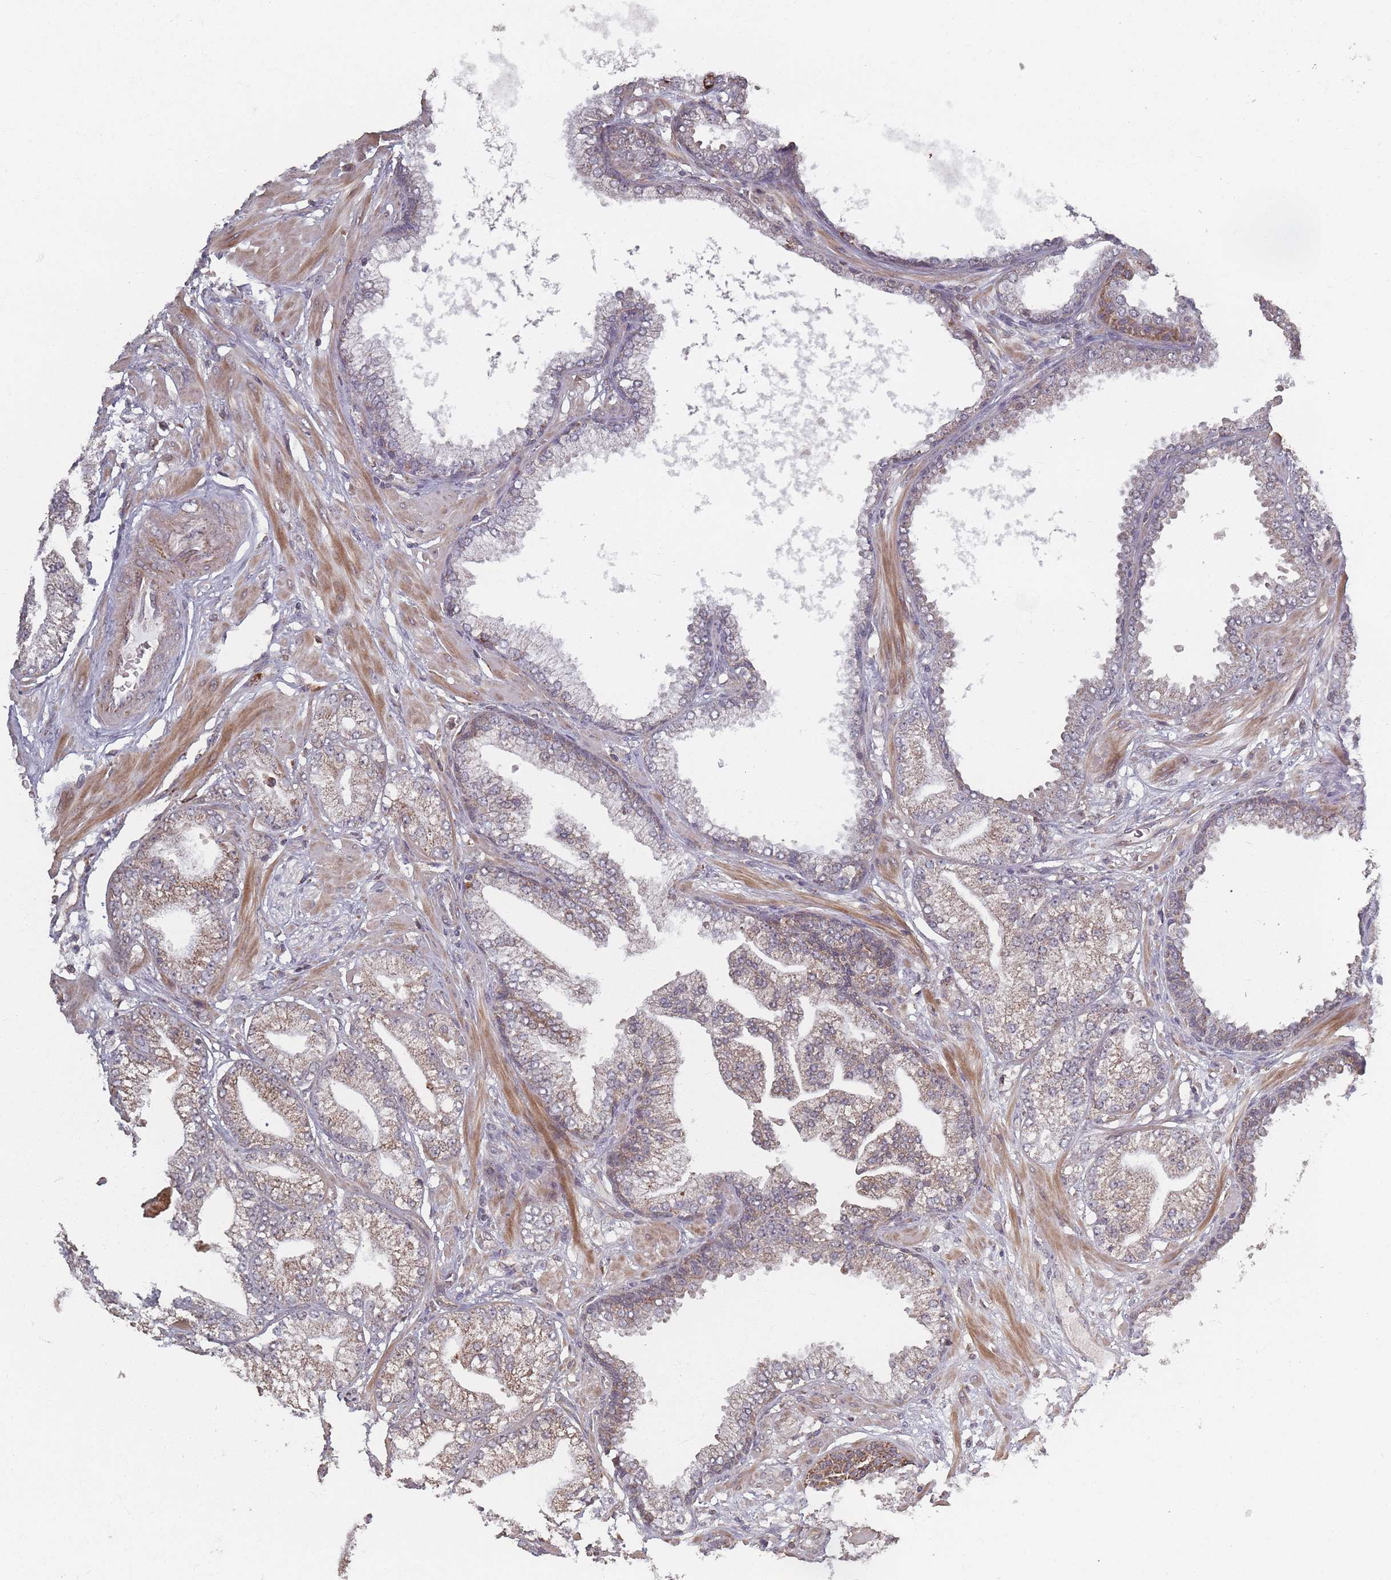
{"staining": {"intensity": "moderate", "quantity": ">75%", "location": "cytoplasmic/membranous"}, "tissue": "prostate cancer", "cell_type": "Tumor cells", "image_type": "cancer", "snomed": [{"axis": "morphology", "description": "Adenocarcinoma, Low grade"}, {"axis": "topography", "description": "Prostate"}], "caption": "Prostate cancer (low-grade adenocarcinoma) stained for a protein (brown) shows moderate cytoplasmic/membranous positive staining in about >75% of tumor cells.", "gene": "LYRM7", "patient": {"sex": "male", "age": 55}}